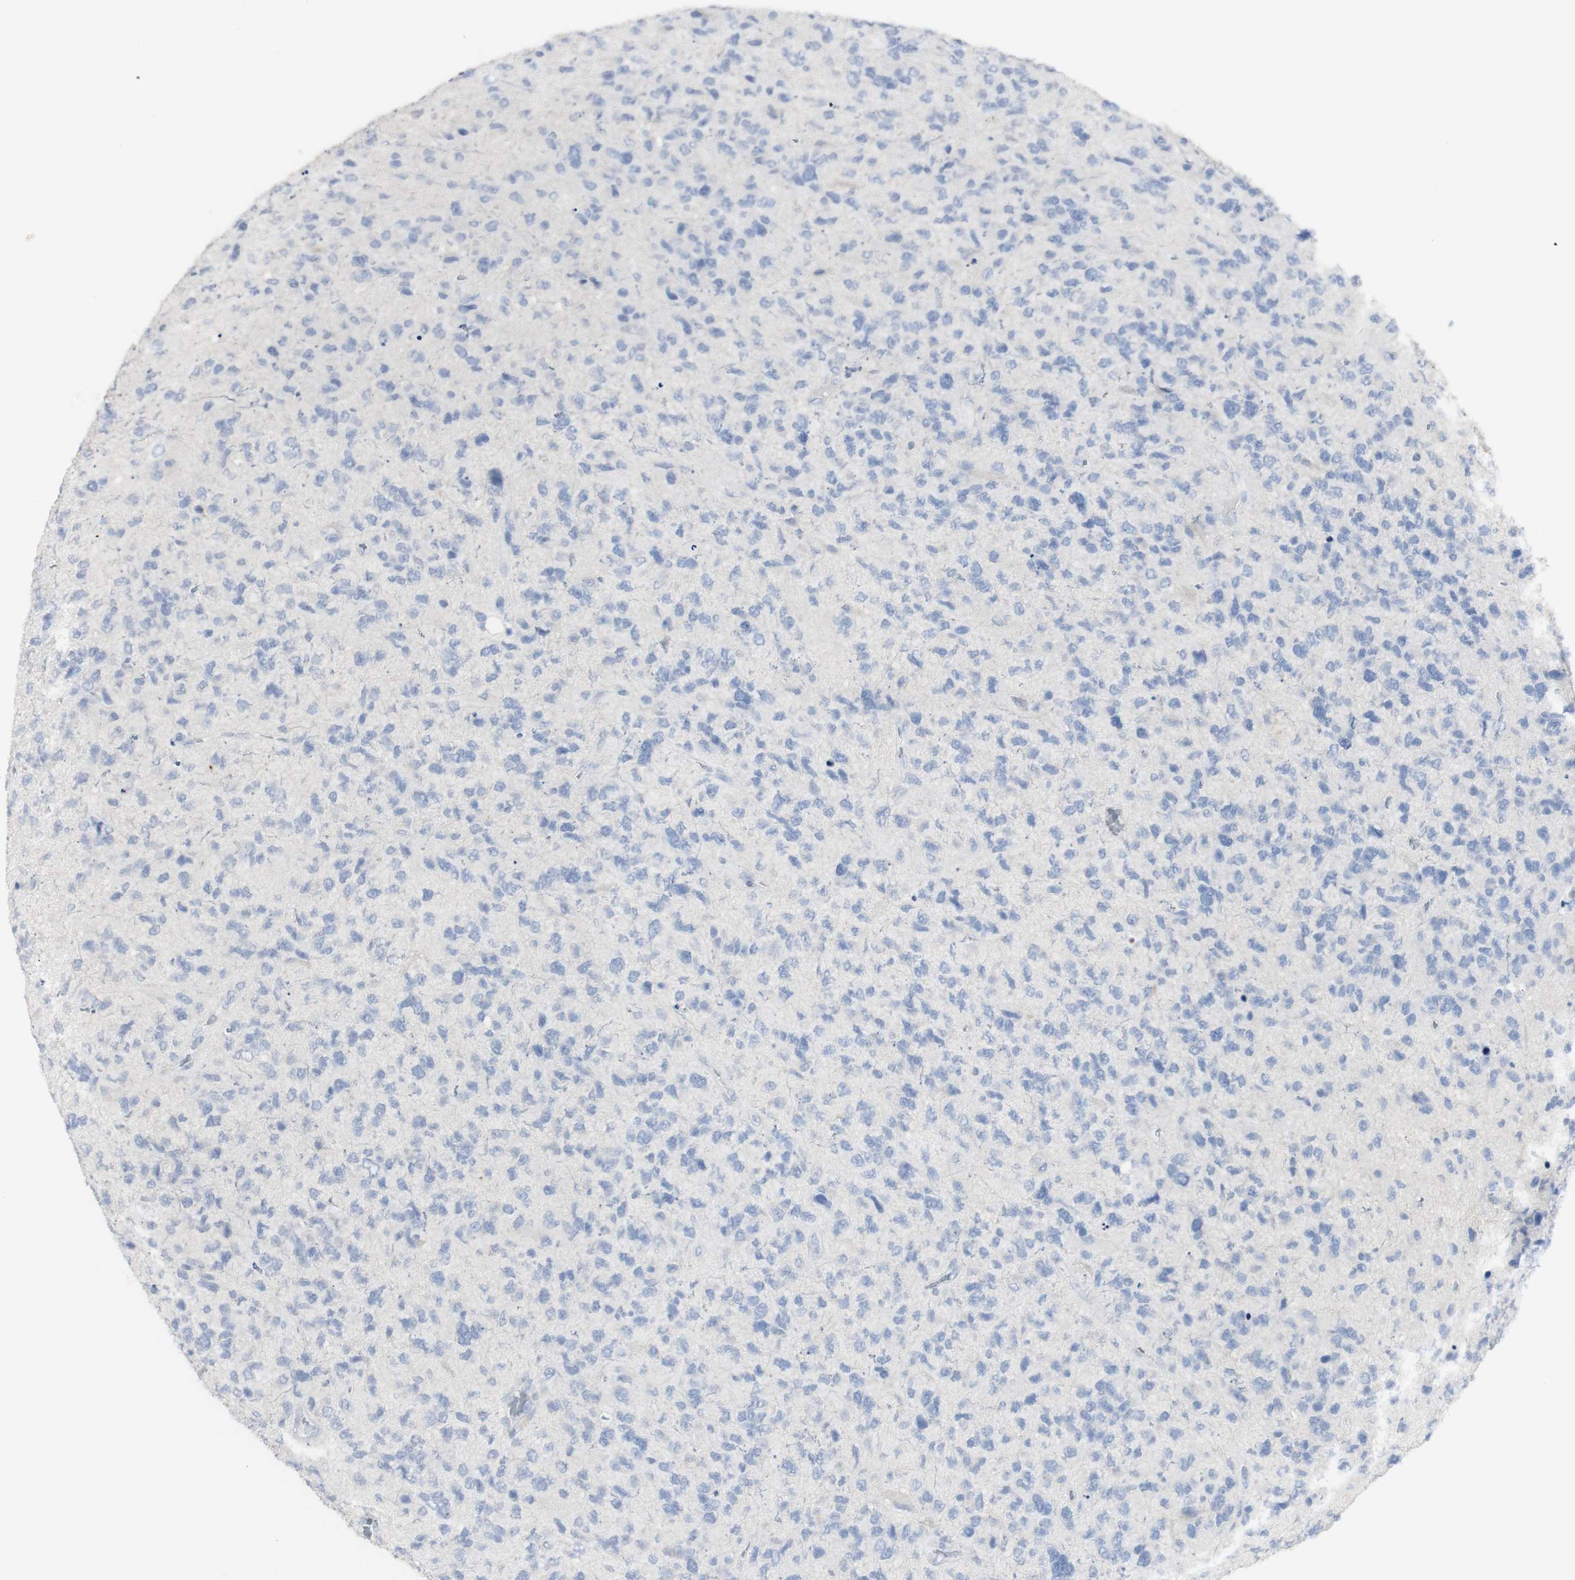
{"staining": {"intensity": "negative", "quantity": "none", "location": "none"}, "tissue": "glioma", "cell_type": "Tumor cells", "image_type": "cancer", "snomed": [{"axis": "morphology", "description": "Glioma, malignant, High grade"}, {"axis": "topography", "description": "Brain"}], "caption": "A photomicrograph of glioma stained for a protein displays no brown staining in tumor cells.", "gene": "CD207", "patient": {"sex": "female", "age": 58}}